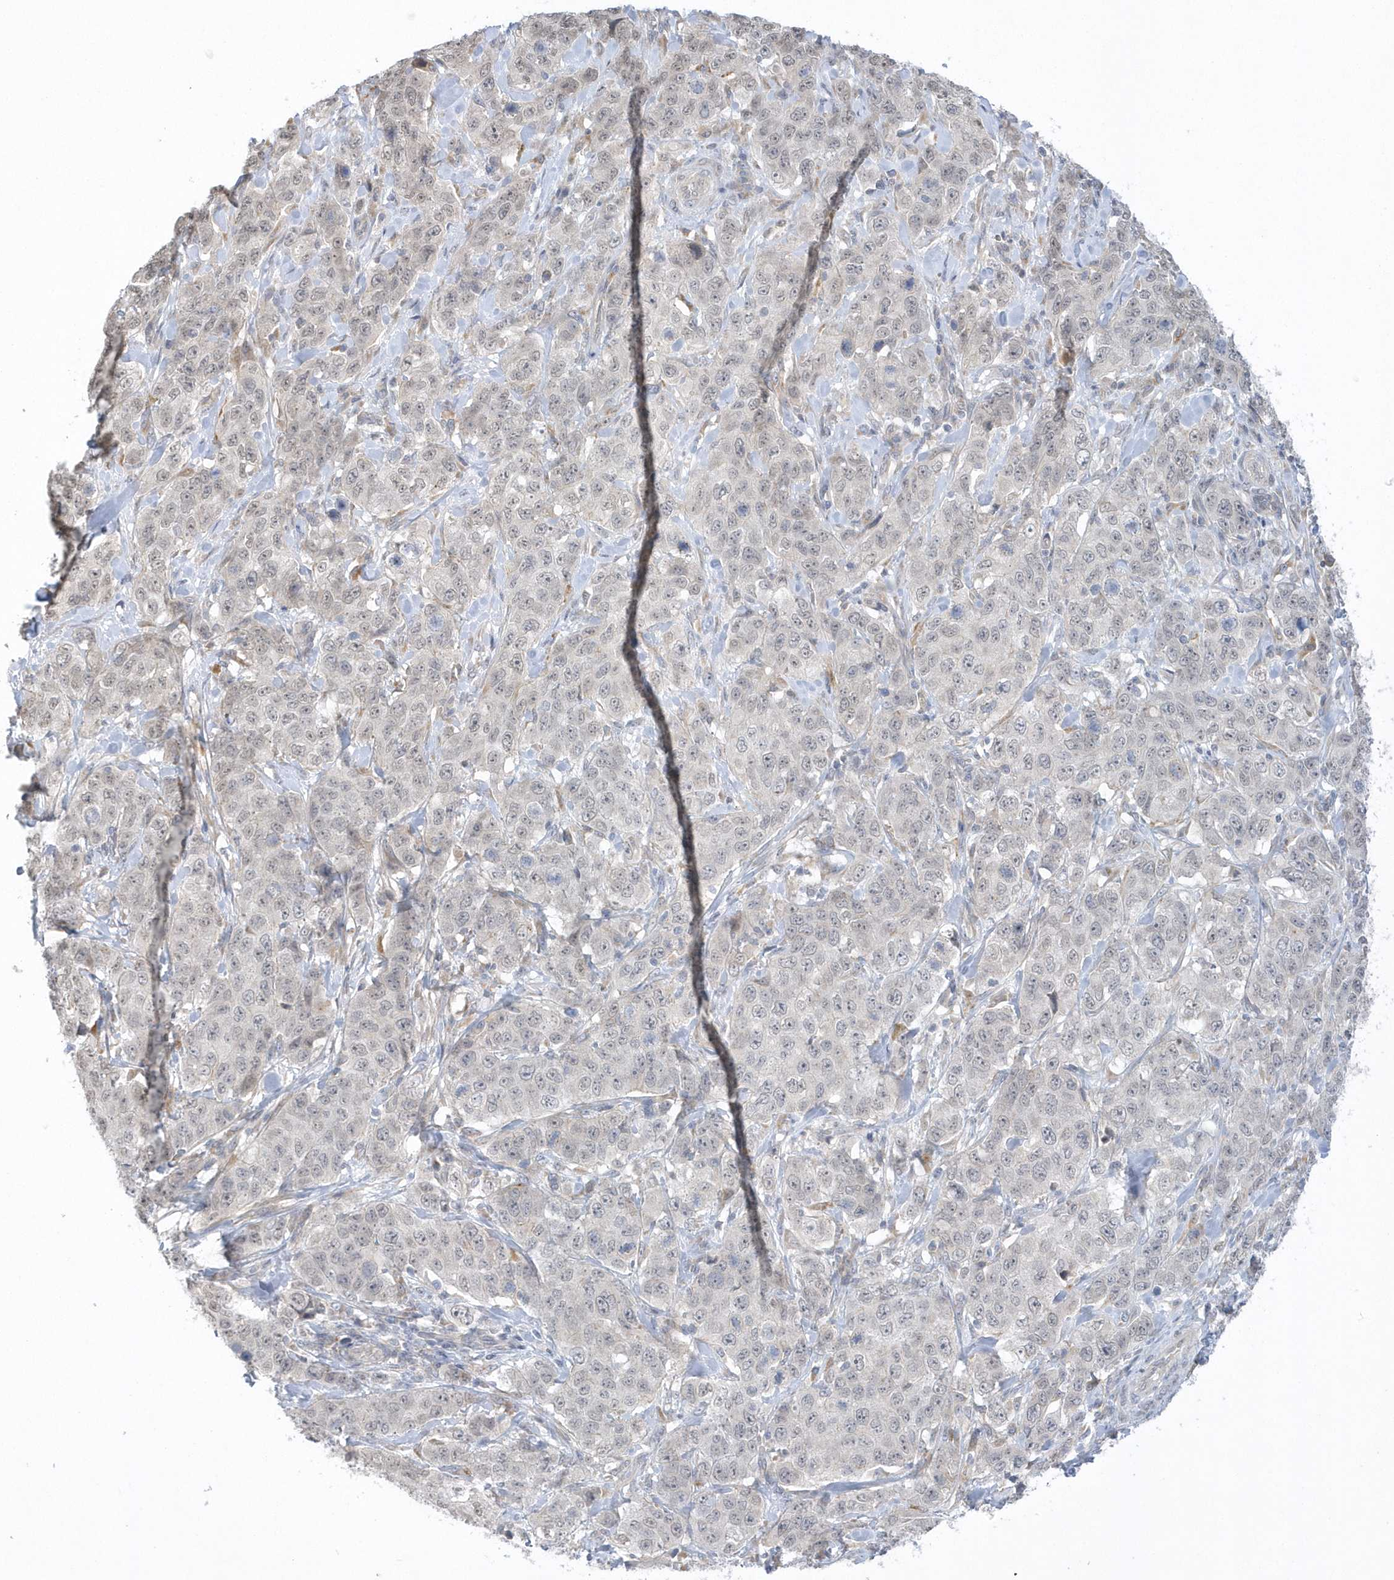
{"staining": {"intensity": "negative", "quantity": "none", "location": "none"}, "tissue": "stomach cancer", "cell_type": "Tumor cells", "image_type": "cancer", "snomed": [{"axis": "morphology", "description": "Adenocarcinoma, NOS"}, {"axis": "topography", "description": "Stomach"}], "caption": "IHC photomicrograph of neoplastic tissue: stomach adenocarcinoma stained with DAB shows no significant protein staining in tumor cells. Brightfield microscopy of IHC stained with DAB (3,3'-diaminobenzidine) (brown) and hematoxylin (blue), captured at high magnification.", "gene": "ZC3H12D", "patient": {"sex": "male", "age": 48}}